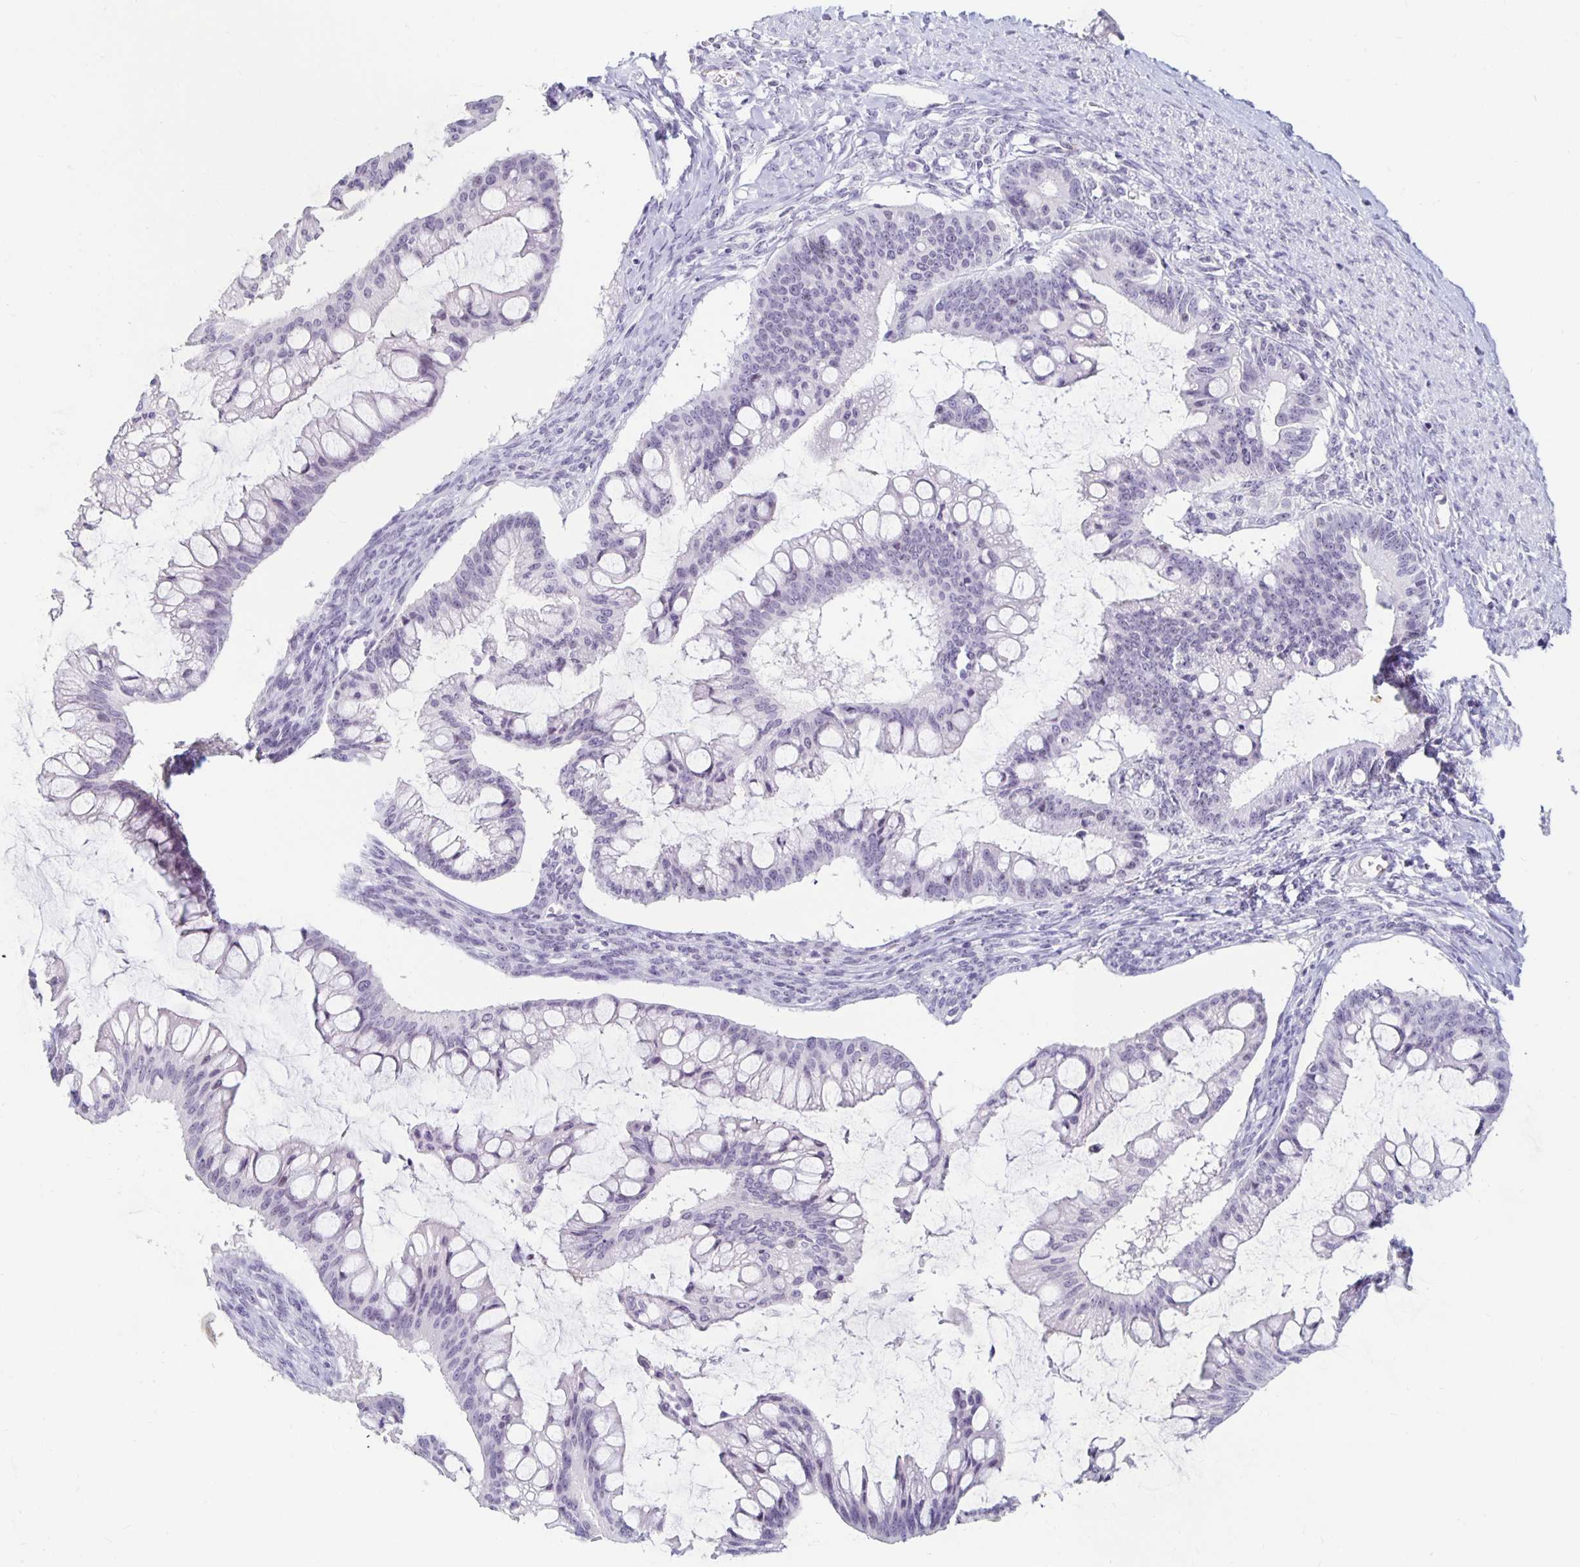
{"staining": {"intensity": "negative", "quantity": "none", "location": "none"}, "tissue": "ovarian cancer", "cell_type": "Tumor cells", "image_type": "cancer", "snomed": [{"axis": "morphology", "description": "Cystadenocarcinoma, mucinous, NOS"}, {"axis": "topography", "description": "Ovary"}], "caption": "Ovarian cancer was stained to show a protein in brown. There is no significant expression in tumor cells.", "gene": "KCNQ2", "patient": {"sex": "female", "age": 73}}